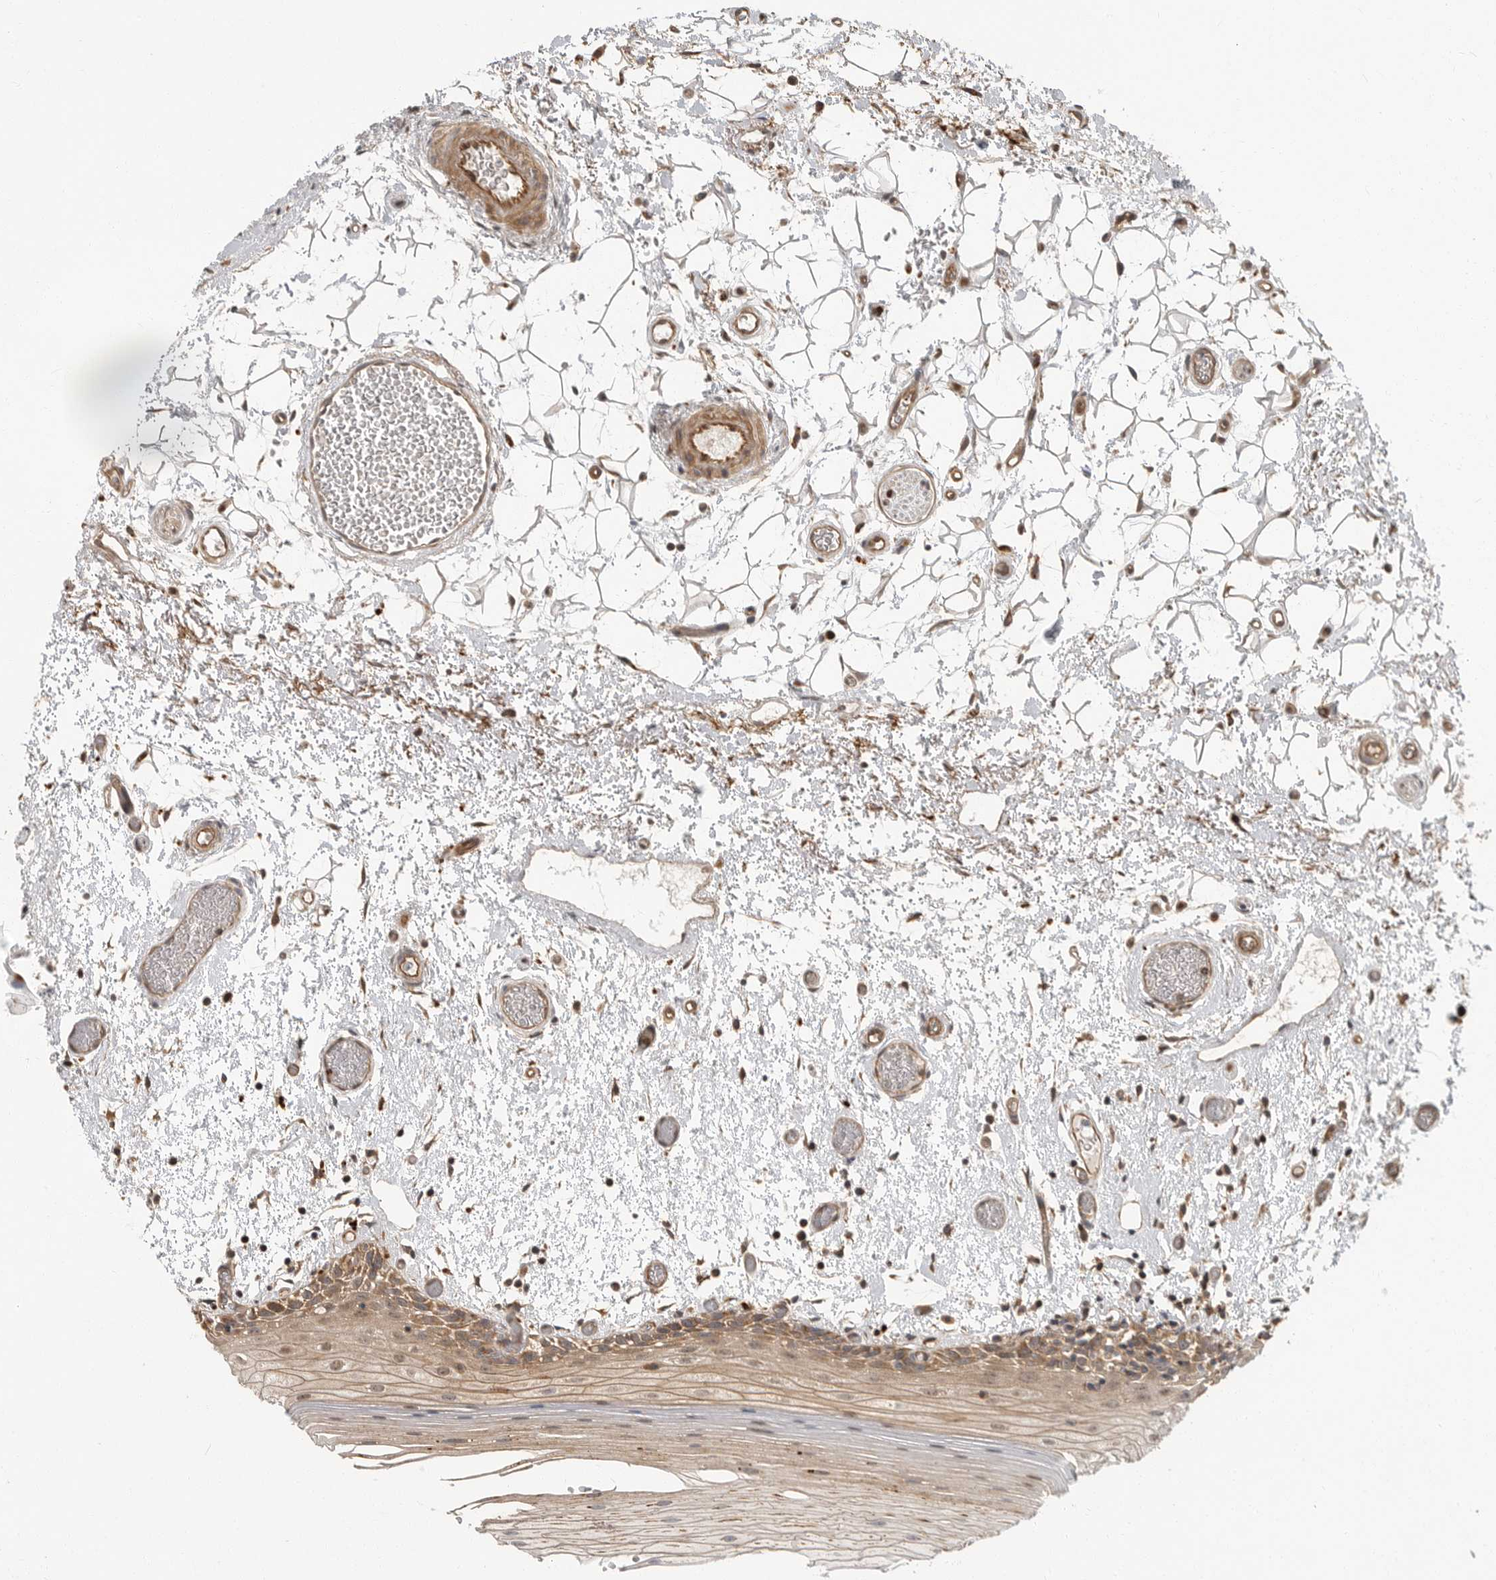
{"staining": {"intensity": "strong", "quantity": "25%-75%", "location": "cytoplasmic/membranous,nuclear"}, "tissue": "oral mucosa", "cell_type": "Squamous epithelial cells", "image_type": "normal", "snomed": [{"axis": "morphology", "description": "Normal tissue, NOS"}, {"axis": "topography", "description": "Oral tissue"}], "caption": "Benign oral mucosa shows strong cytoplasmic/membranous,nuclear positivity in approximately 25%-75% of squamous epithelial cells, visualized by immunohistochemistry. The staining is performed using DAB brown chromogen to label protein expression. The nuclei are counter-stained blue using hematoxylin.", "gene": "STRAP", "patient": {"sex": "male", "age": 52}}